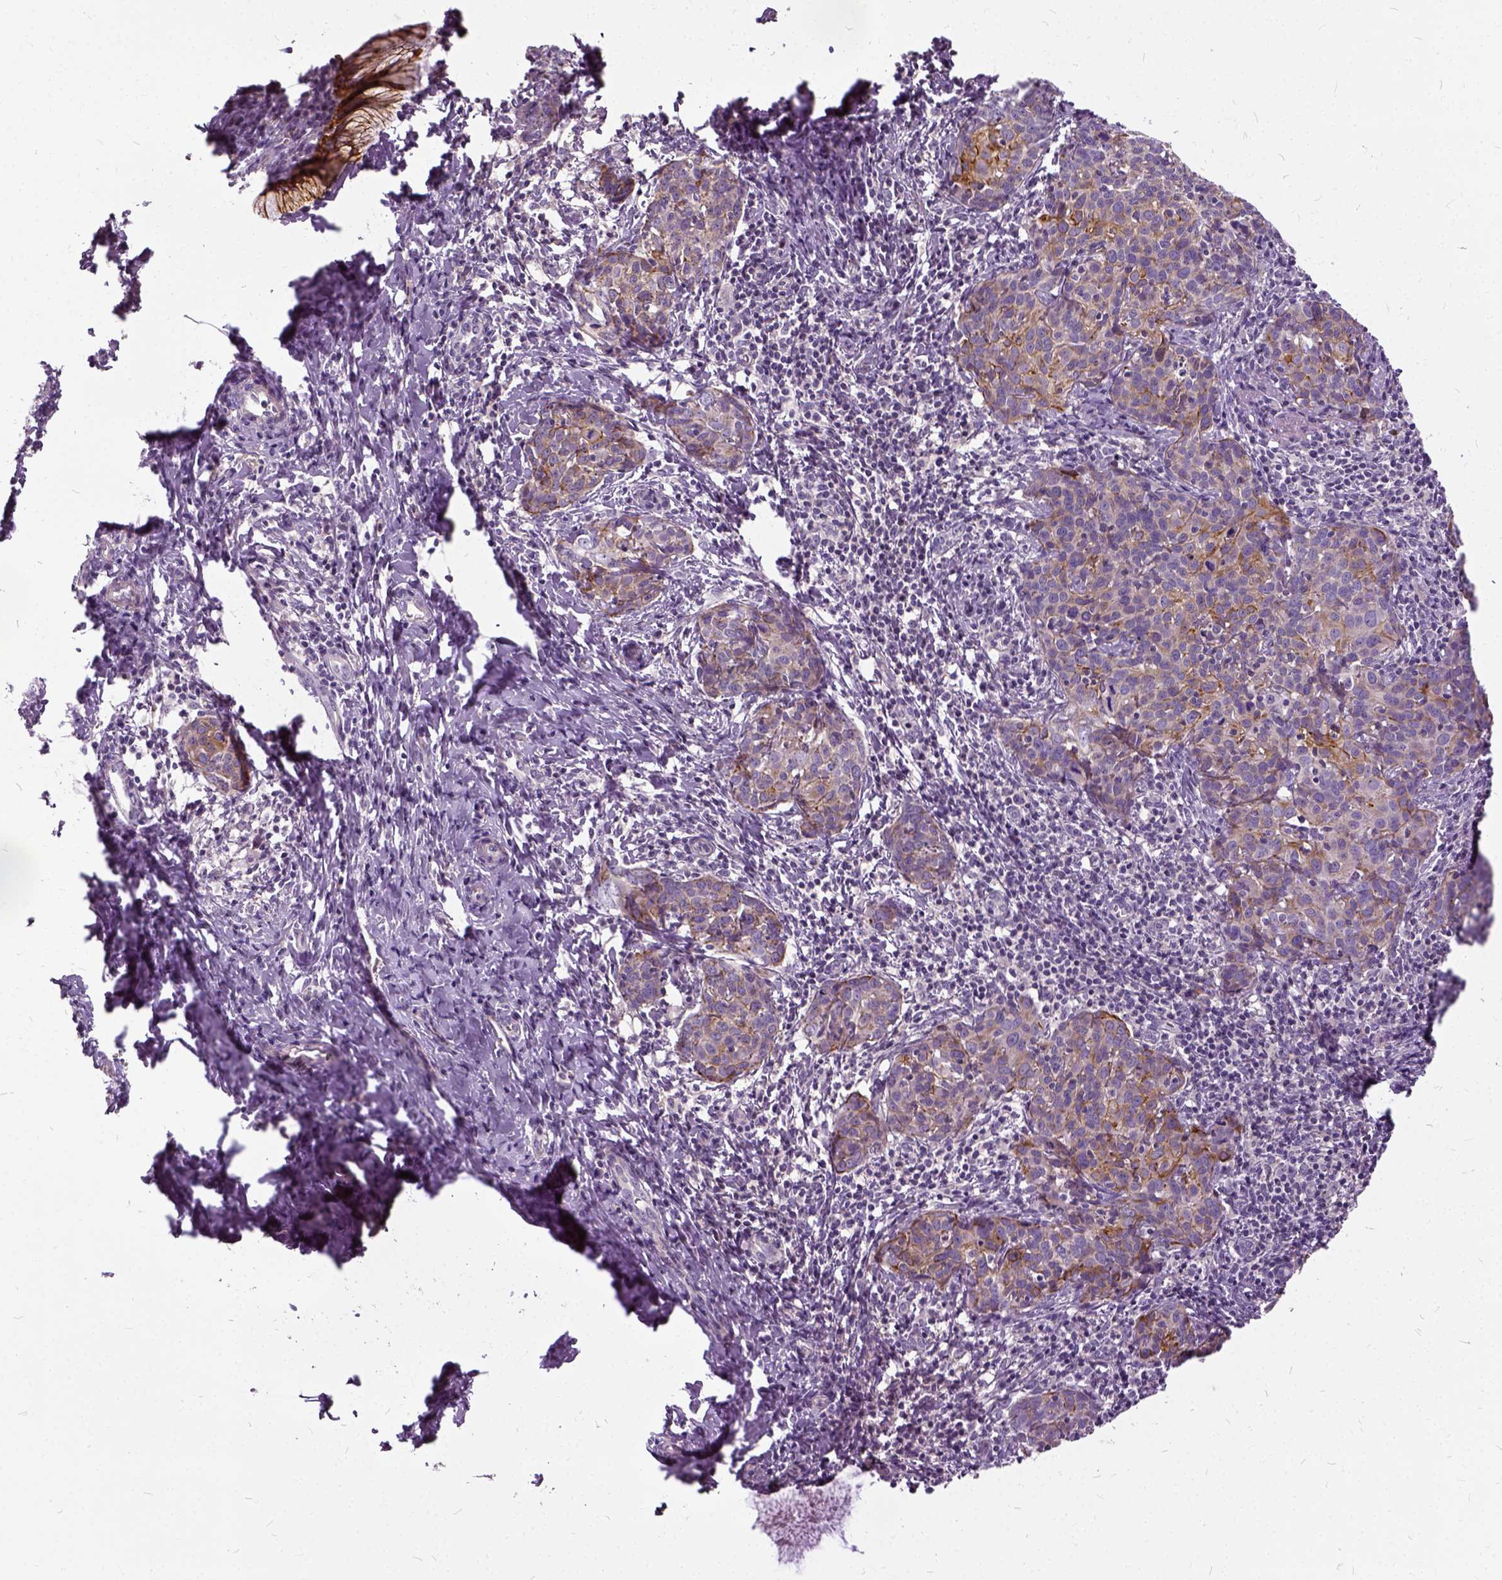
{"staining": {"intensity": "moderate", "quantity": "25%-75%", "location": "cytoplasmic/membranous"}, "tissue": "cervical cancer", "cell_type": "Tumor cells", "image_type": "cancer", "snomed": [{"axis": "morphology", "description": "Squamous cell carcinoma, NOS"}, {"axis": "topography", "description": "Cervix"}], "caption": "Cervical squamous cell carcinoma stained with DAB immunohistochemistry (IHC) shows medium levels of moderate cytoplasmic/membranous positivity in approximately 25%-75% of tumor cells.", "gene": "ILRUN", "patient": {"sex": "female", "age": 62}}